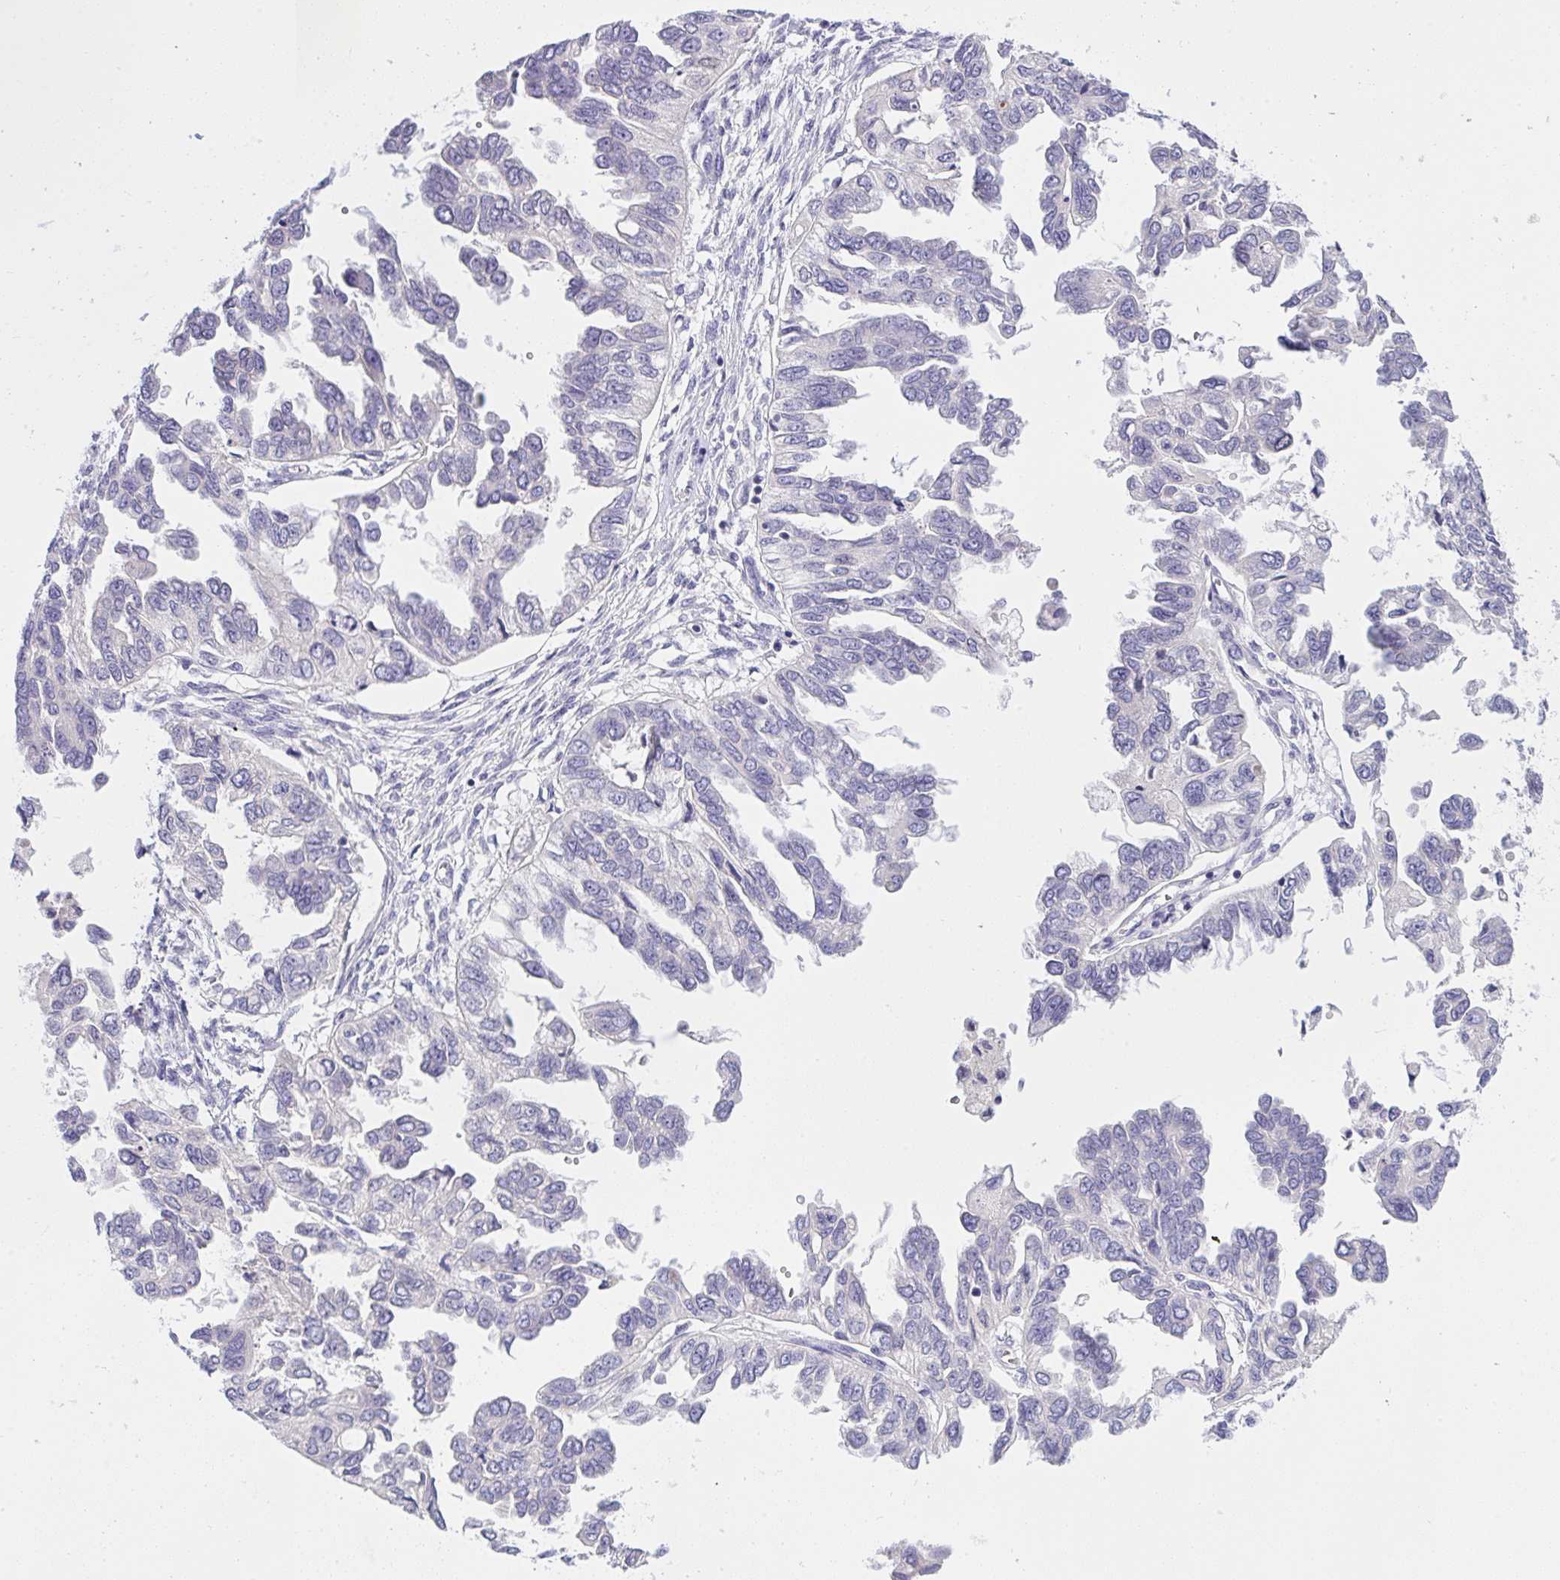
{"staining": {"intensity": "negative", "quantity": "none", "location": "none"}, "tissue": "ovarian cancer", "cell_type": "Tumor cells", "image_type": "cancer", "snomed": [{"axis": "morphology", "description": "Cystadenocarcinoma, serous, NOS"}, {"axis": "topography", "description": "Ovary"}], "caption": "Human ovarian serous cystadenocarcinoma stained for a protein using IHC shows no positivity in tumor cells.", "gene": "TMEM41A", "patient": {"sex": "female", "age": 53}}